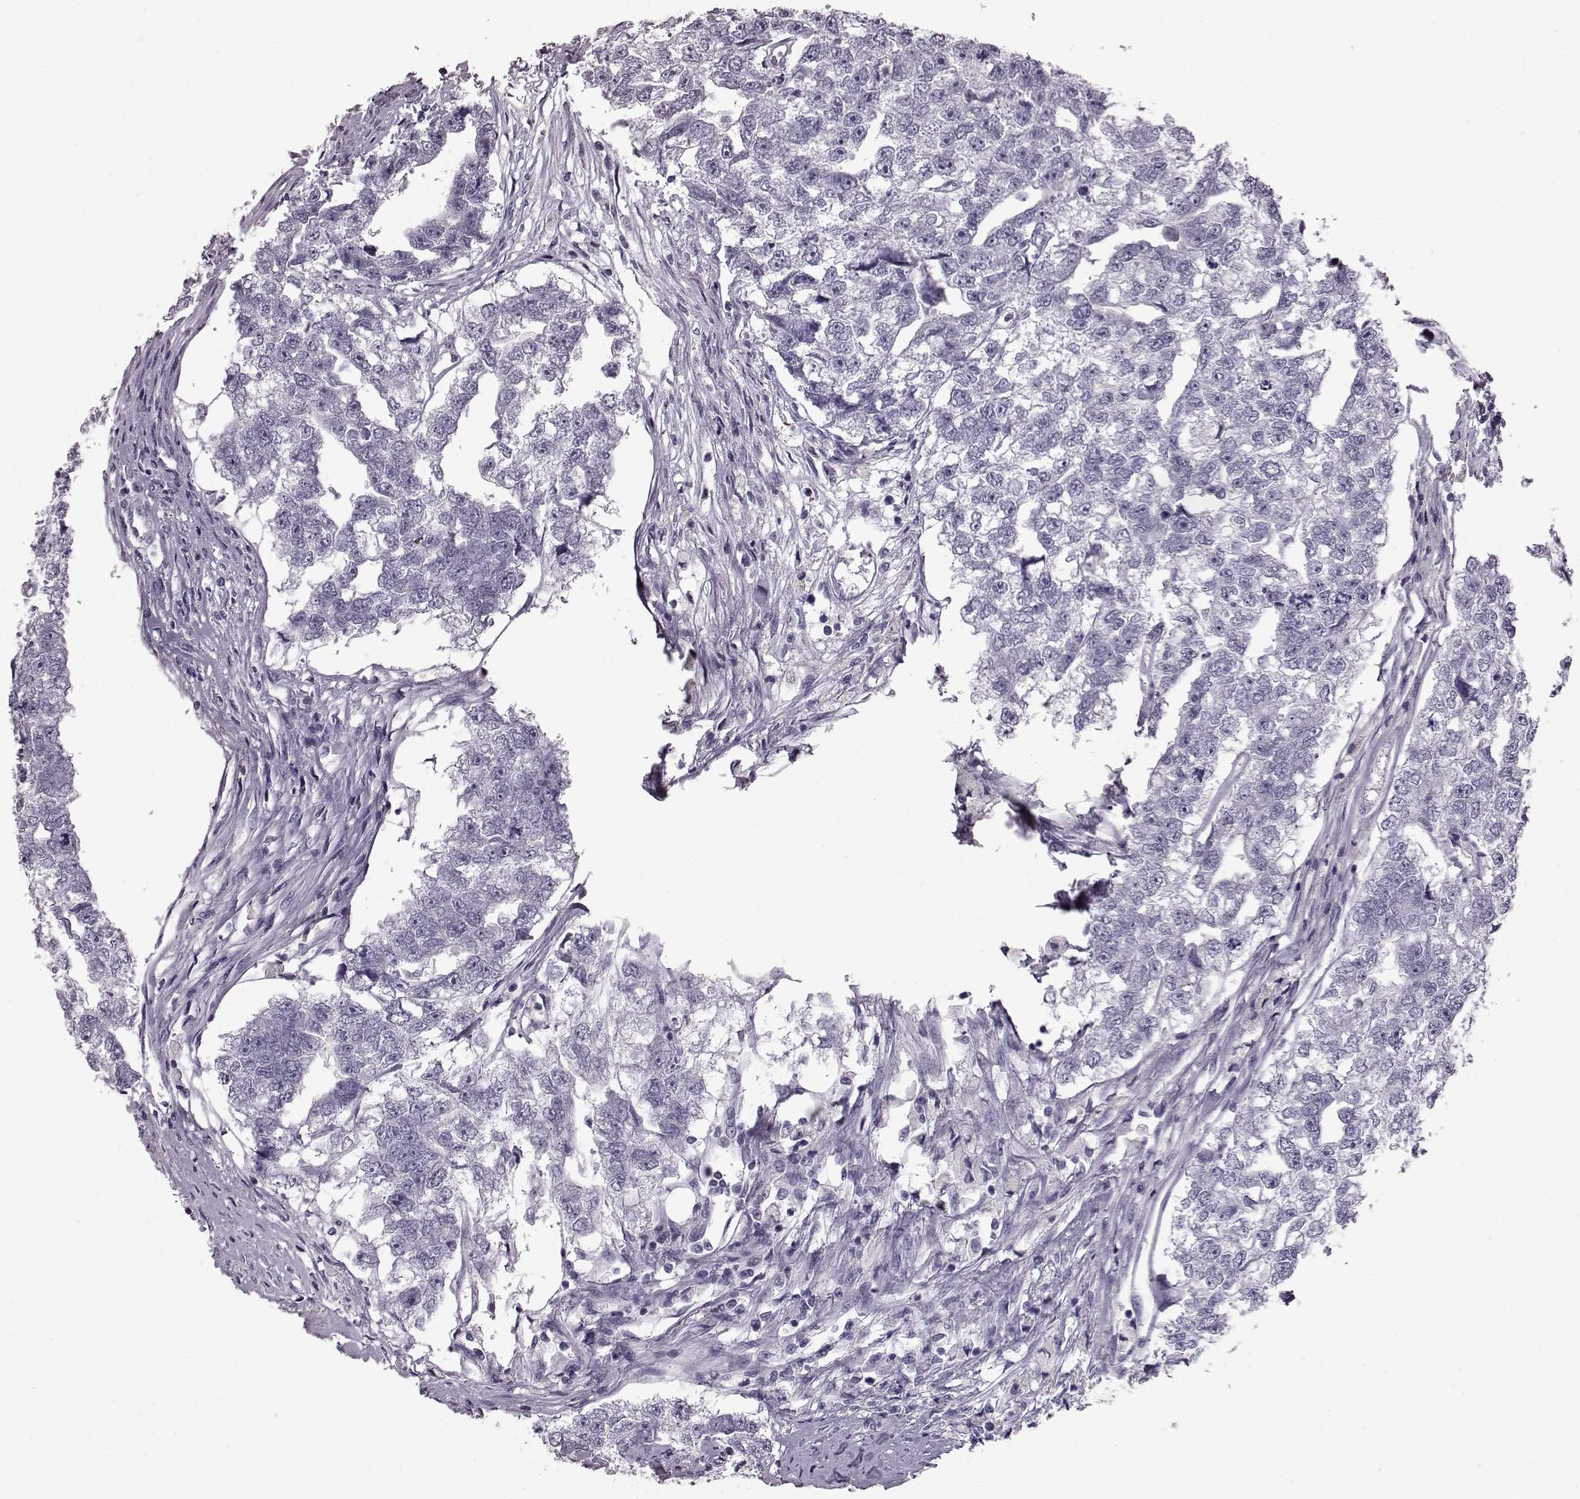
{"staining": {"intensity": "negative", "quantity": "none", "location": "none"}, "tissue": "testis cancer", "cell_type": "Tumor cells", "image_type": "cancer", "snomed": [{"axis": "morphology", "description": "Carcinoma, Embryonal, NOS"}, {"axis": "morphology", "description": "Teratoma, malignant, NOS"}, {"axis": "topography", "description": "Testis"}], "caption": "Protein analysis of testis embryonal carcinoma demonstrates no significant expression in tumor cells.", "gene": "TCHHL1", "patient": {"sex": "male", "age": 44}}